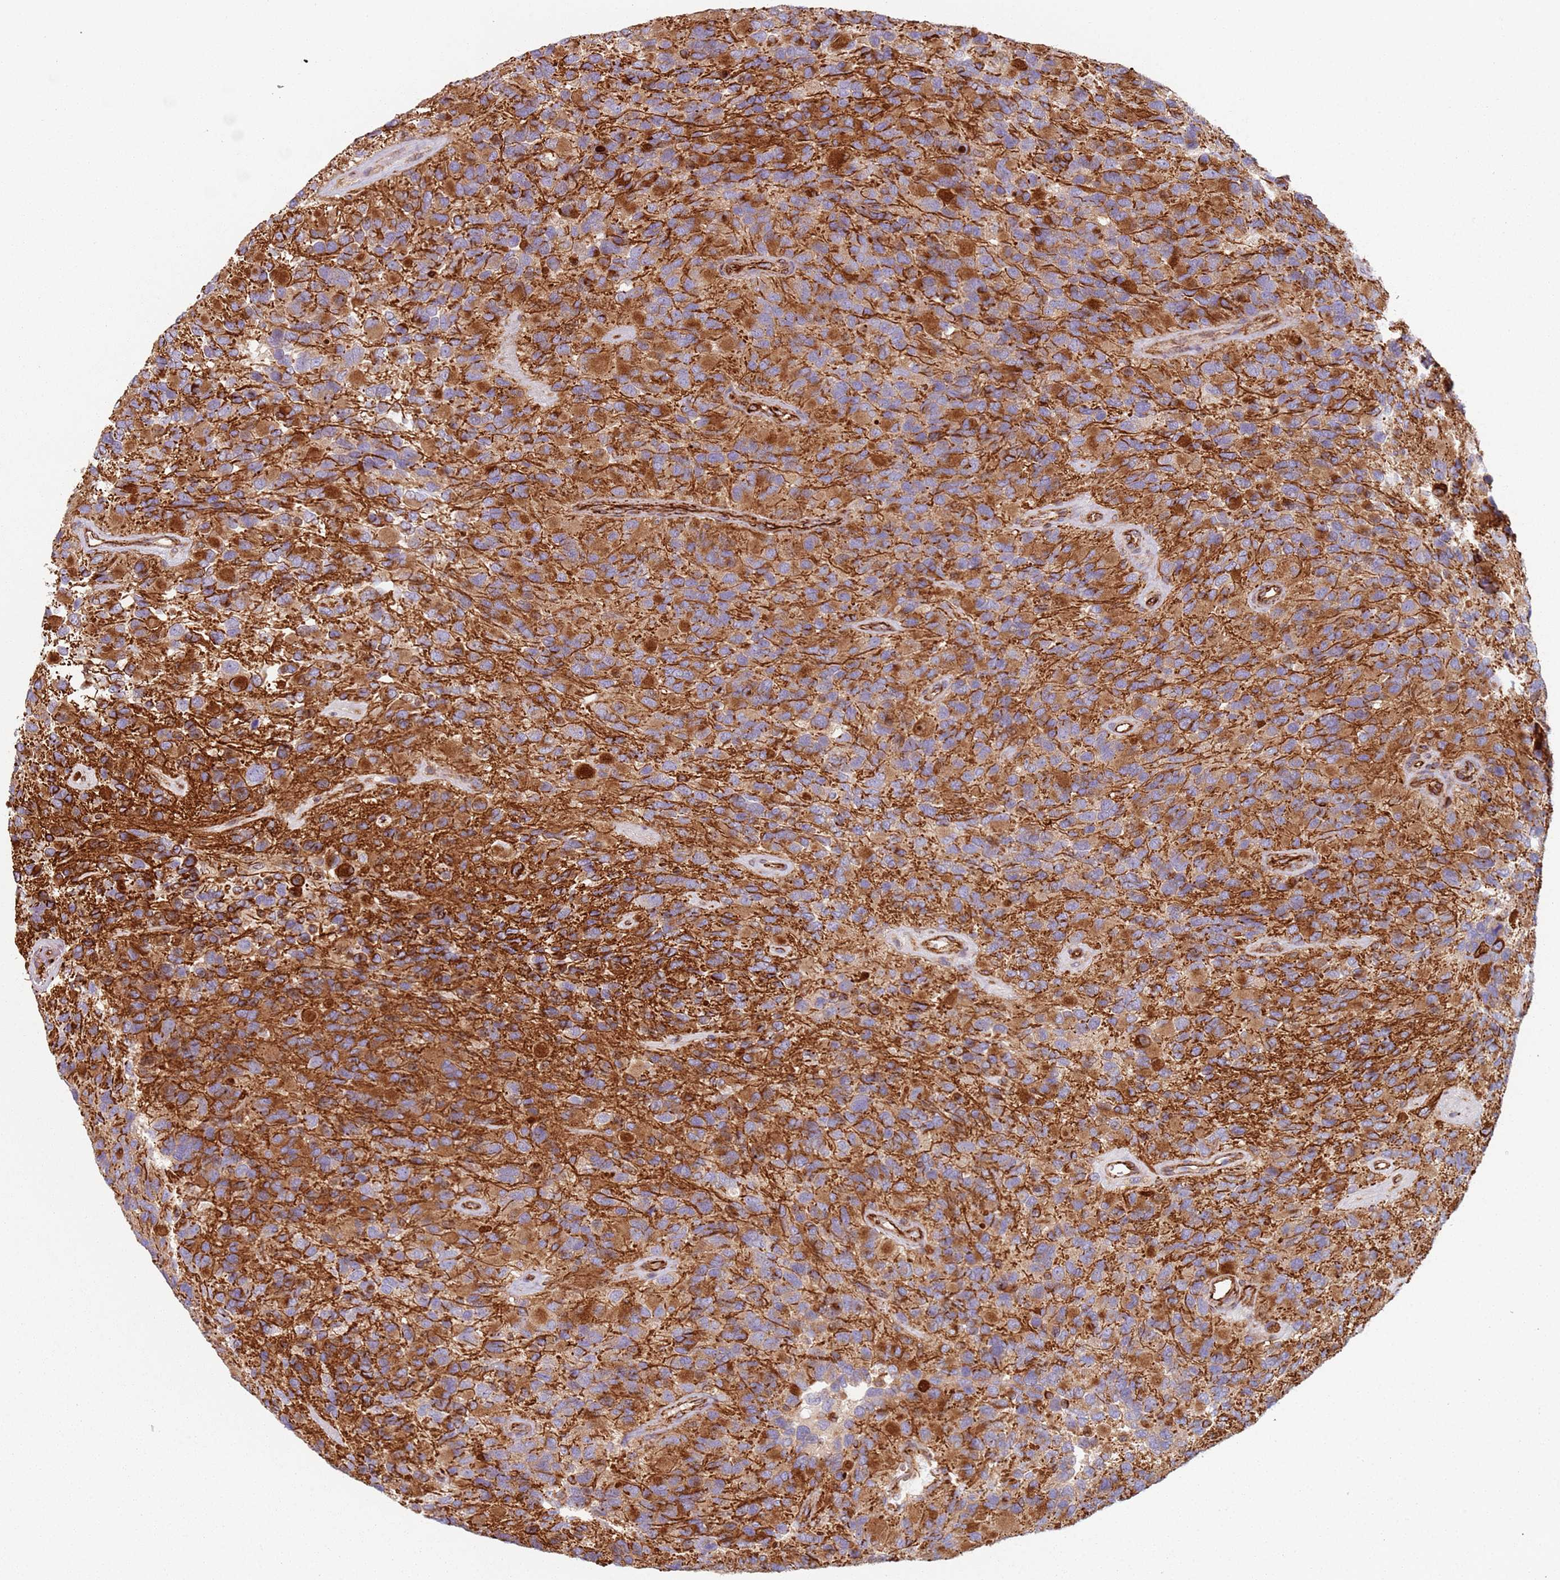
{"staining": {"intensity": "moderate", "quantity": ">75%", "location": "cytoplasmic/membranous"}, "tissue": "glioma", "cell_type": "Tumor cells", "image_type": "cancer", "snomed": [{"axis": "morphology", "description": "Glioma, malignant, High grade"}, {"axis": "topography", "description": "Brain"}], "caption": "Immunohistochemistry (IHC) (DAB) staining of glioma reveals moderate cytoplasmic/membranous protein expression in about >75% of tumor cells.", "gene": "SNAPIN", "patient": {"sex": "male", "age": 77}}